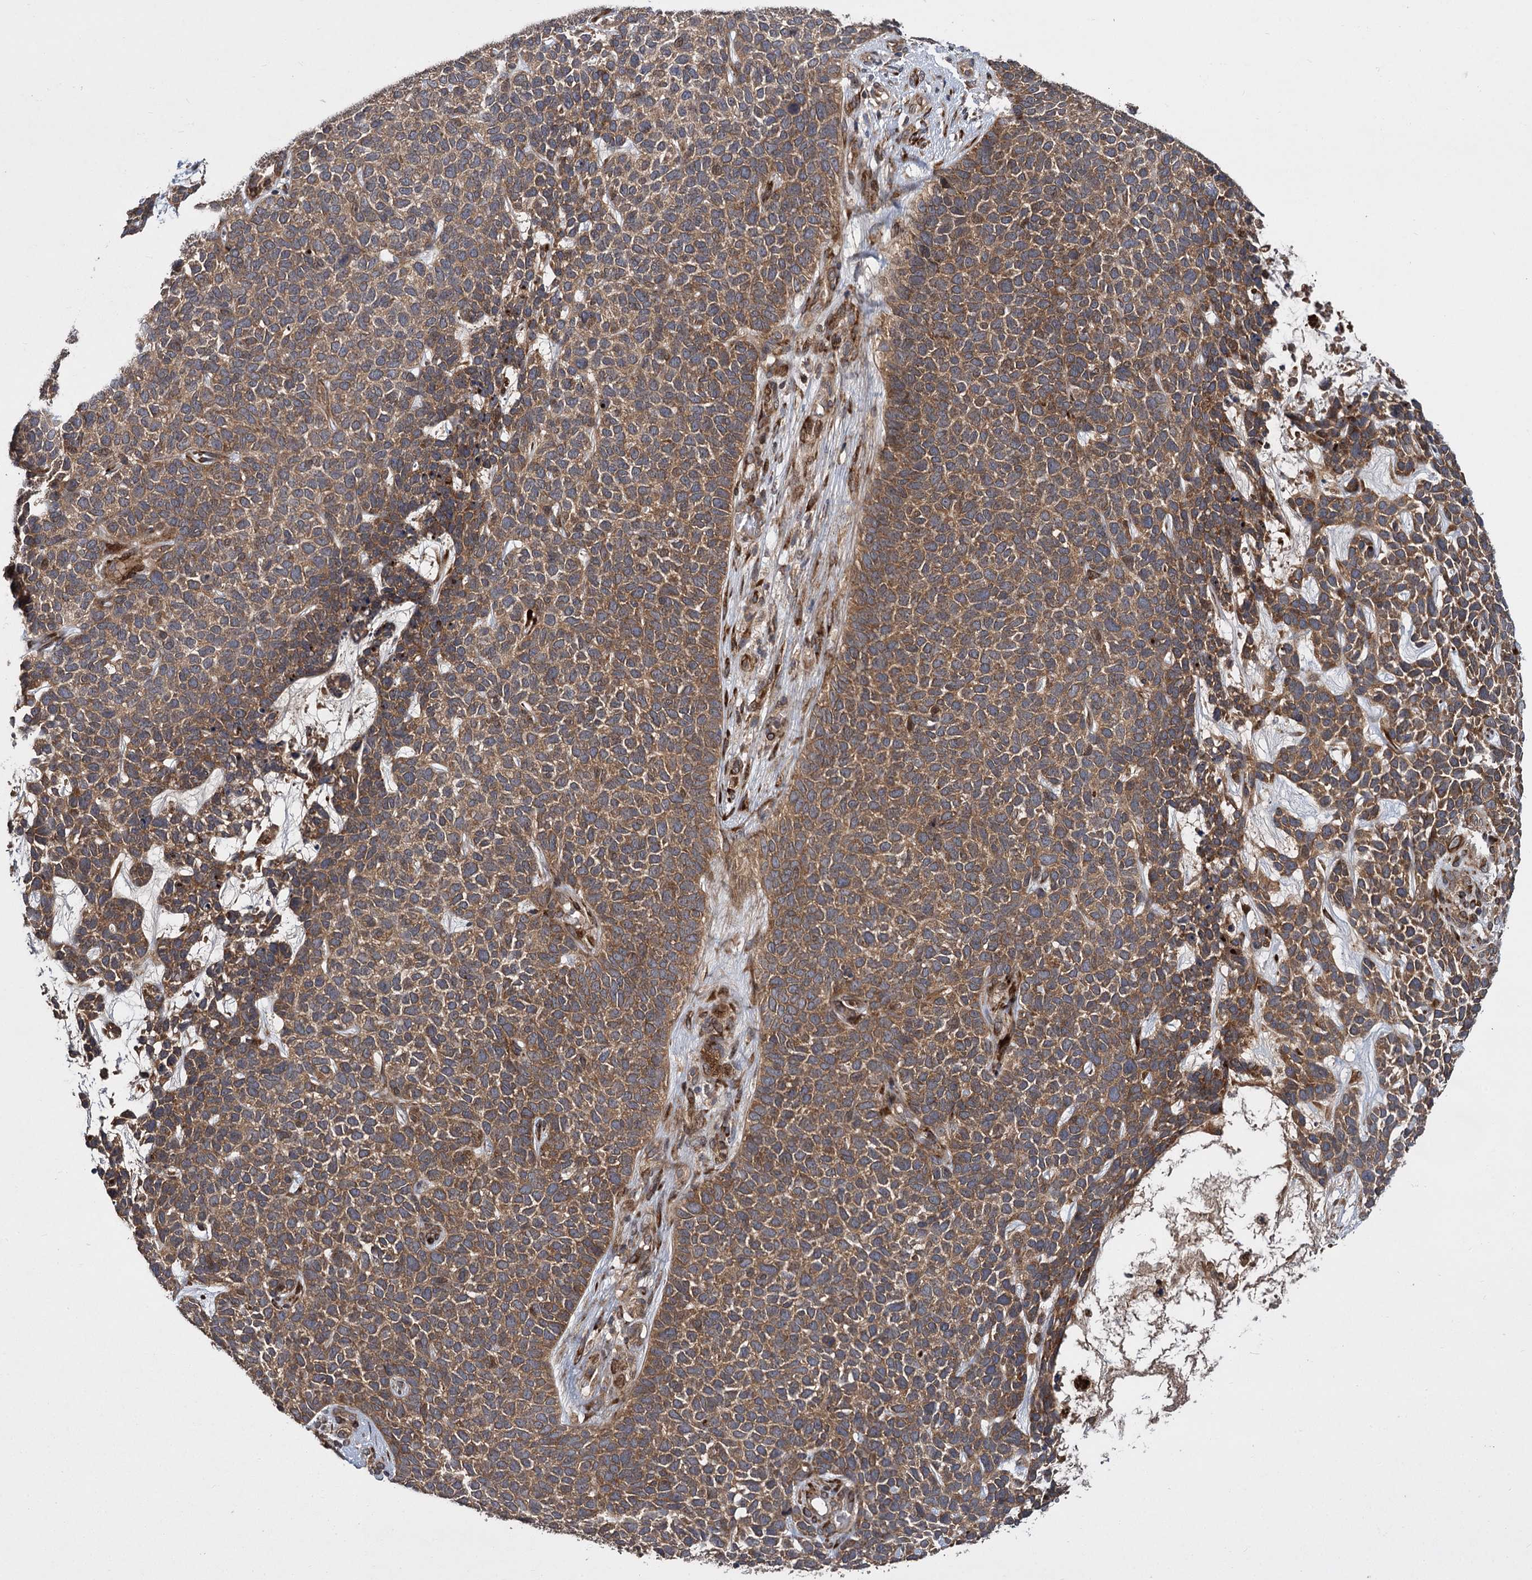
{"staining": {"intensity": "moderate", "quantity": ">75%", "location": "cytoplasmic/membranous"}, "tissue": "skin cancer", "cell_type": "Tumor cells", "image_type": "cancer", "snomed": [{"axis": "morphology", "description": "Basal cell carcinoma"}, {"axis": "topography", "description": "Skin"}], "caption": "Protein expression analysis of human skin basal cell carcinoma reveals moderate cytoplasmic/membranous positivity in about >75% of tumor cells. The protein is stained brown, and the nuclei are stained in blue (DAB IHC with brightfield microscopy, high magnification).", "gene": "INPPL1", "patient": {"sex": "female", "age": 84}}